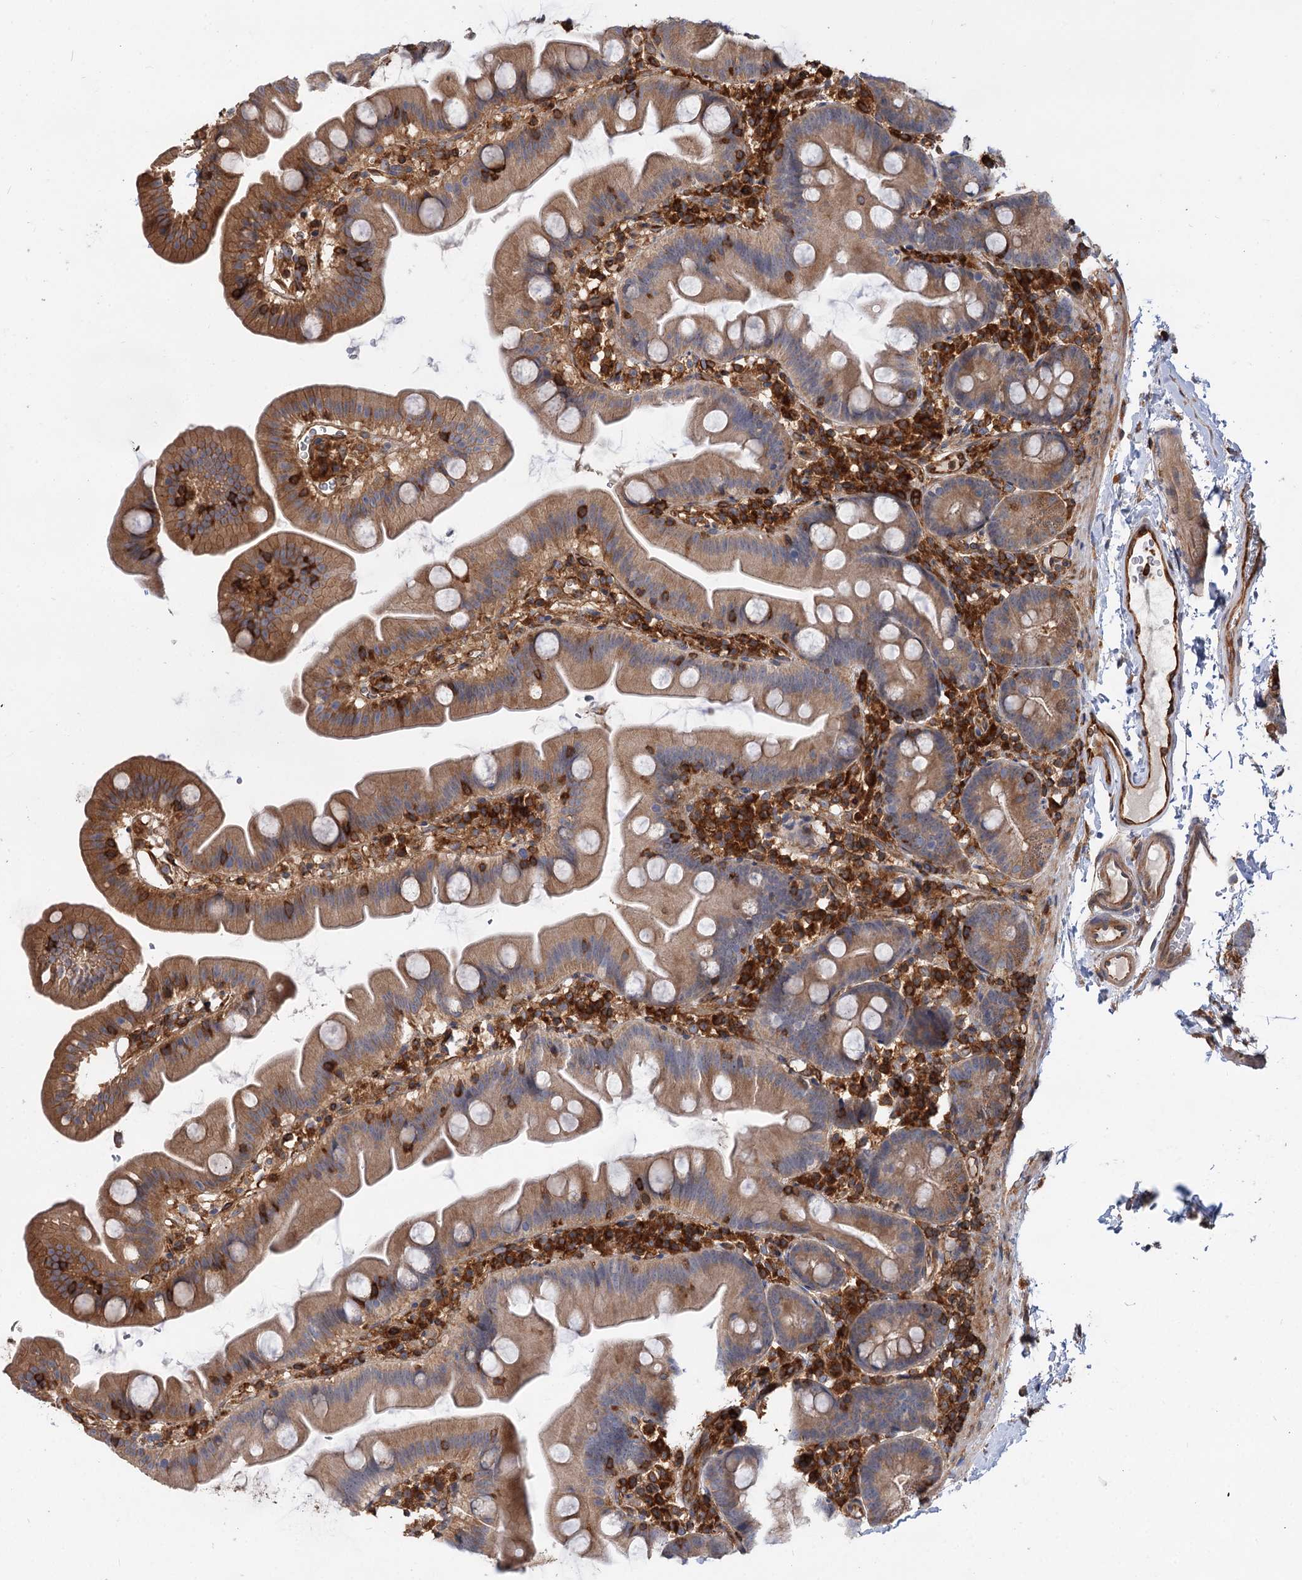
{"staining": {"intensity": "moderate", "quantity": "<25%", "location": "cytoplasmic/membranous"}, "tissue": "small intestine", "cell_type": "Glandular cells", "image_type": "normal", "snomed": [{"axis": "morphology", "description": "Normal tissue, NOS"}, {"axis": "topography", "description": "Small intestine"}], "caption": "Protein expression analysis of benign human small intestine reveals moderate cytoplasmic/membranous expression in approximately <25% of glandular cells.", "gene": "PACS1", "patient": {"sex": "female", "age": 68}}